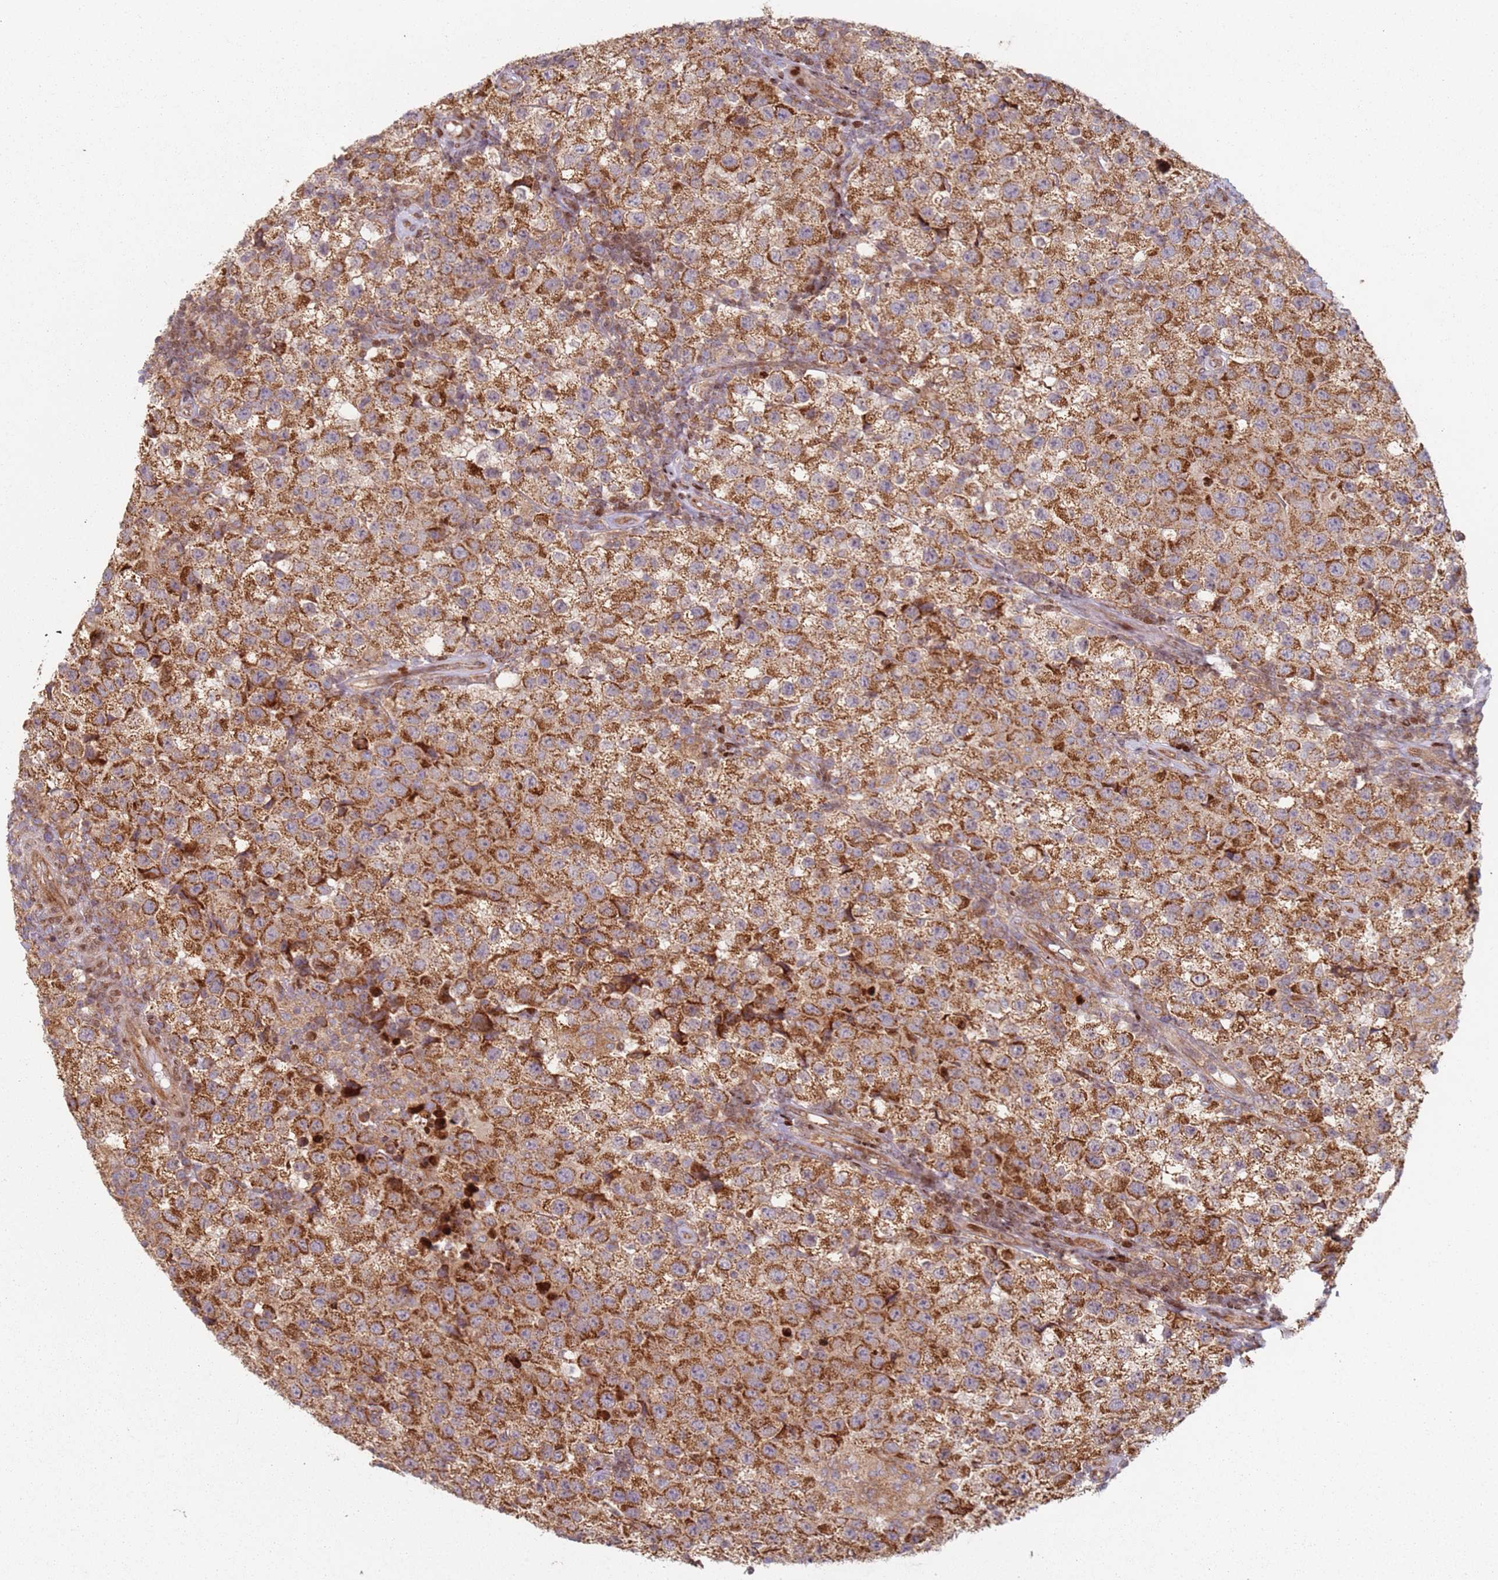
{"staining": {"intensity": "strong", "quantity": ">75%", "location": "cytoplasmic/membranous"}, "tissue": "testis cancer", "cell_type": "Tumor cells", "image_type": "cancer", "snomed": [{"axis": "morphology", "description": "Seminoma, NOS"}, {"axis": "morphology", "description": "Carcinoma, Embryonal, NOS"}, {"axis": "topography", "description": "Testis"}], "caption": "Tumor cells exhibit strong cytoplasmic/membranous staining in about >75% of cells in embryonal carcinoma (testis).", "gene": "HNRNPLL", "patient": {"sex": "male", "age": 41}}